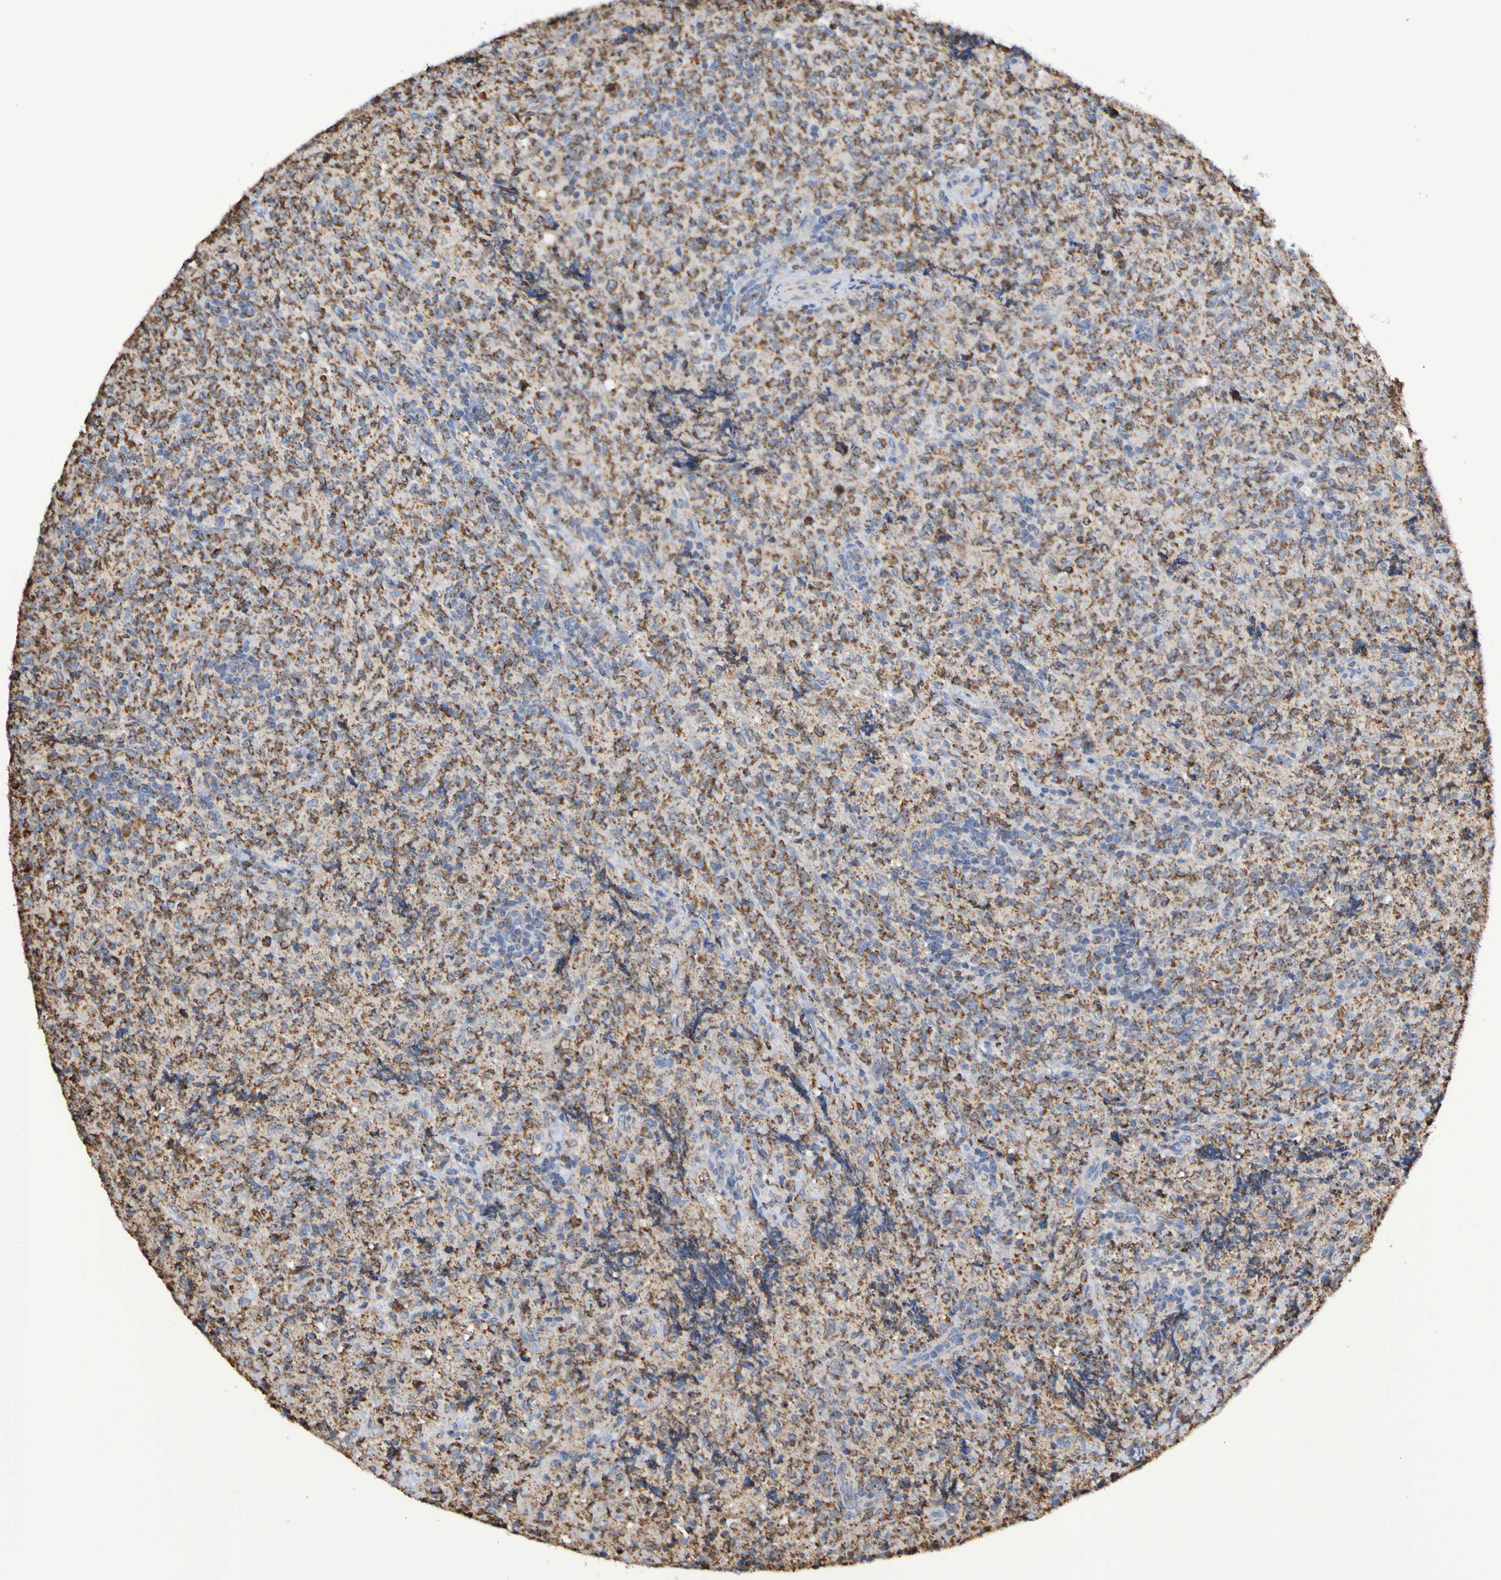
{"staining": {"intensity": "moderate", "quantity": ">75%", "location": "cytoplasmic/membranous"}, "tissue": "lymphoma", "cell_type": "Tumor cells", "image_type": "cancer", "snomed": [{"axis": "morphology", "description": "Malignant lymphoma, non-Hodgkin's type, High grade"}, {"axis": "topography", "description": "Tonsil"}], "caption": "Immunohistochemical staining of lymphoma demonstrates medium levels of moderate cytoplasmic/membranous positivity in approximately >75% of tumor cells.", "gene": "IL18R1", "patient": {"sex": "female", "age": 36}}